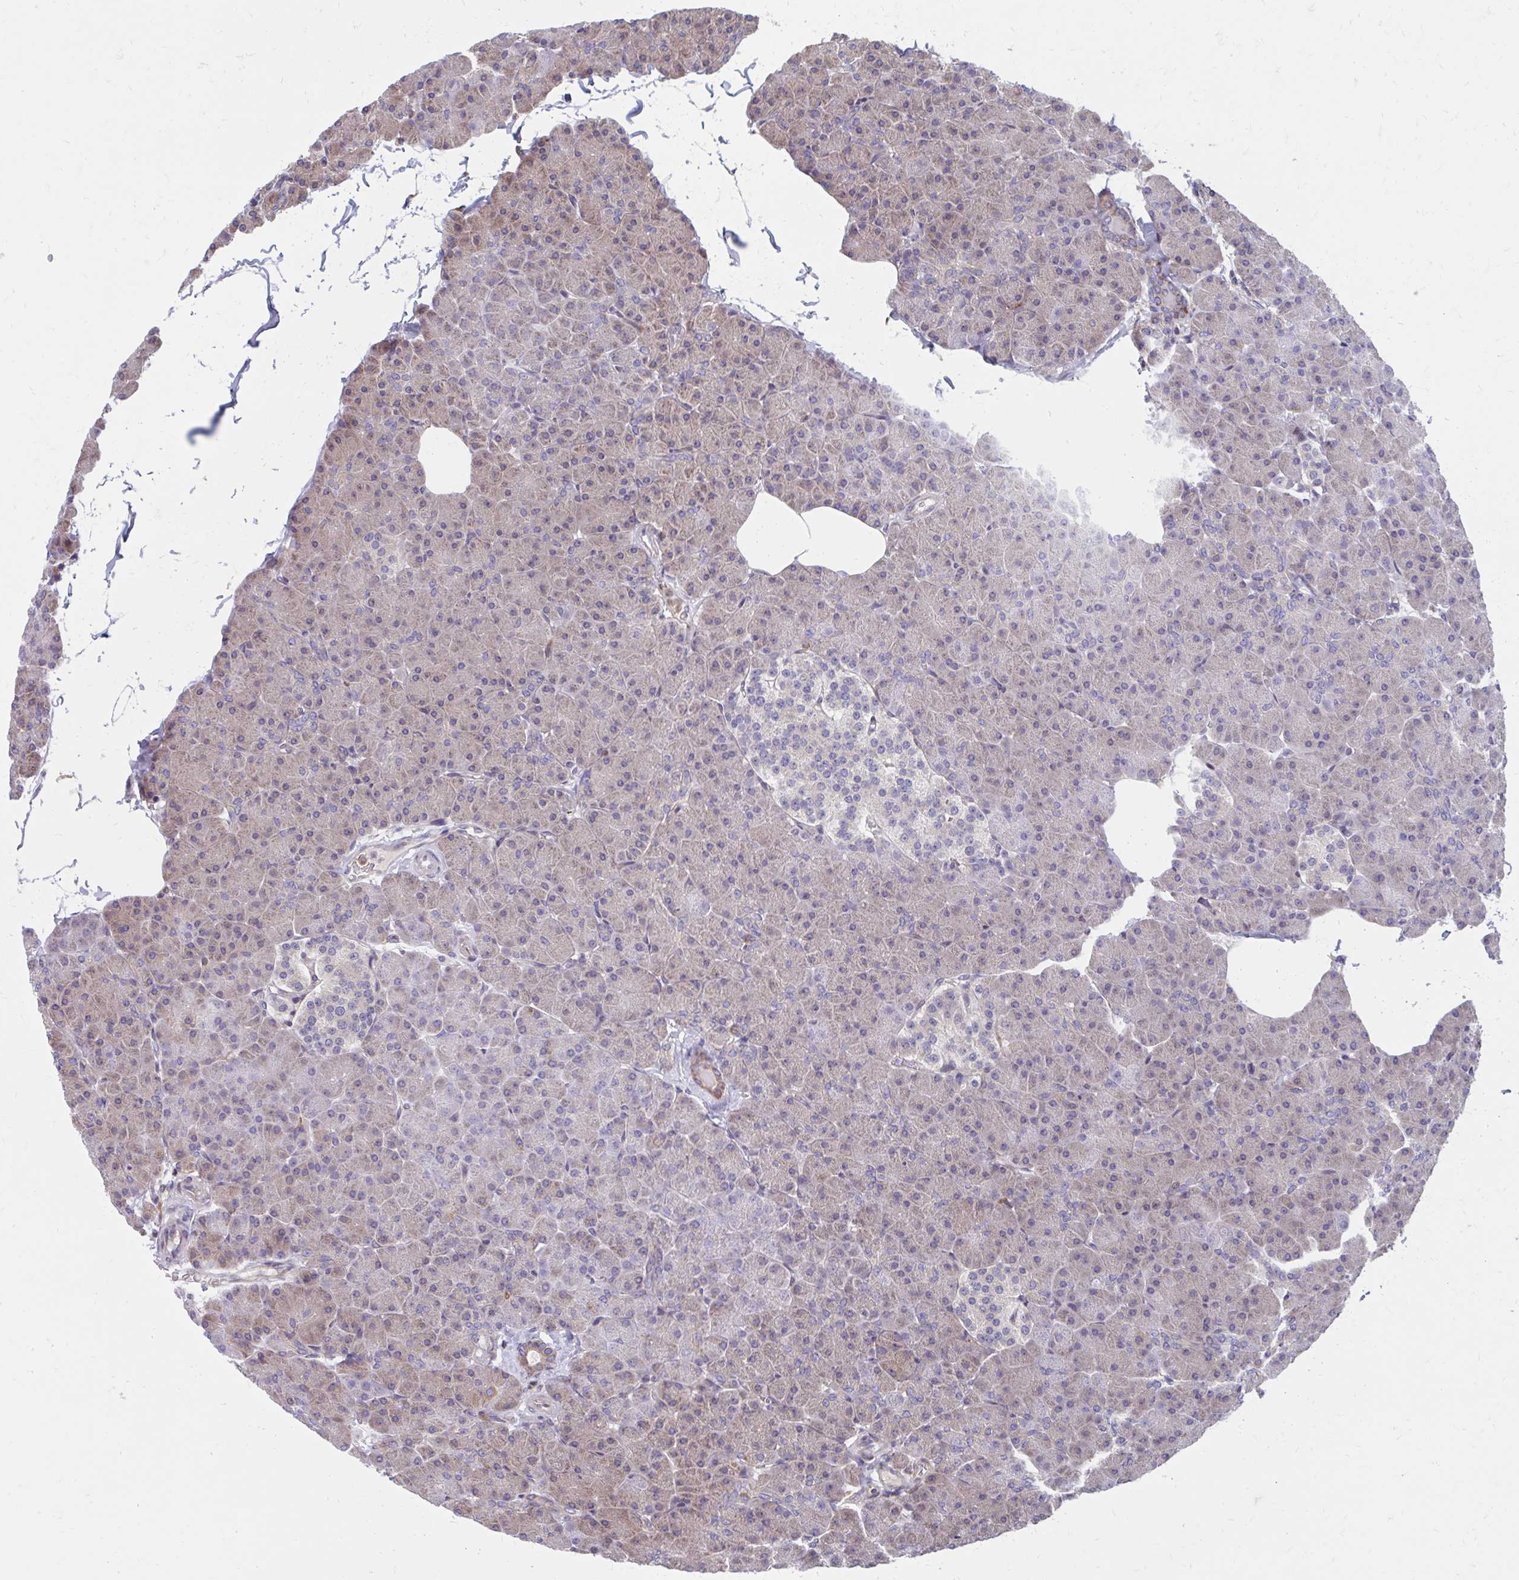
{"staining": {"intensity": "moderate", "quantity": "25%-75%", "location": "cytoplasmic/membranous"}, "tissue": "pancreas", "cell_type": "Exocrine glandular cells", "image_type": "normal", "snomed": [{"axis": "morphology", "description": "Normal tissue, NOS"}, {"axis": "topography", "description": "Pancreas"}], "caption": "This image reveals IHC staining of unremarkable pancreas, with medium moderate cytoplasmic/membranous positivity in approximately 25%-75% of exocrine glandular cells.", "gene": "ZNF778", "patient": {"sex": "male", "age": 35}}